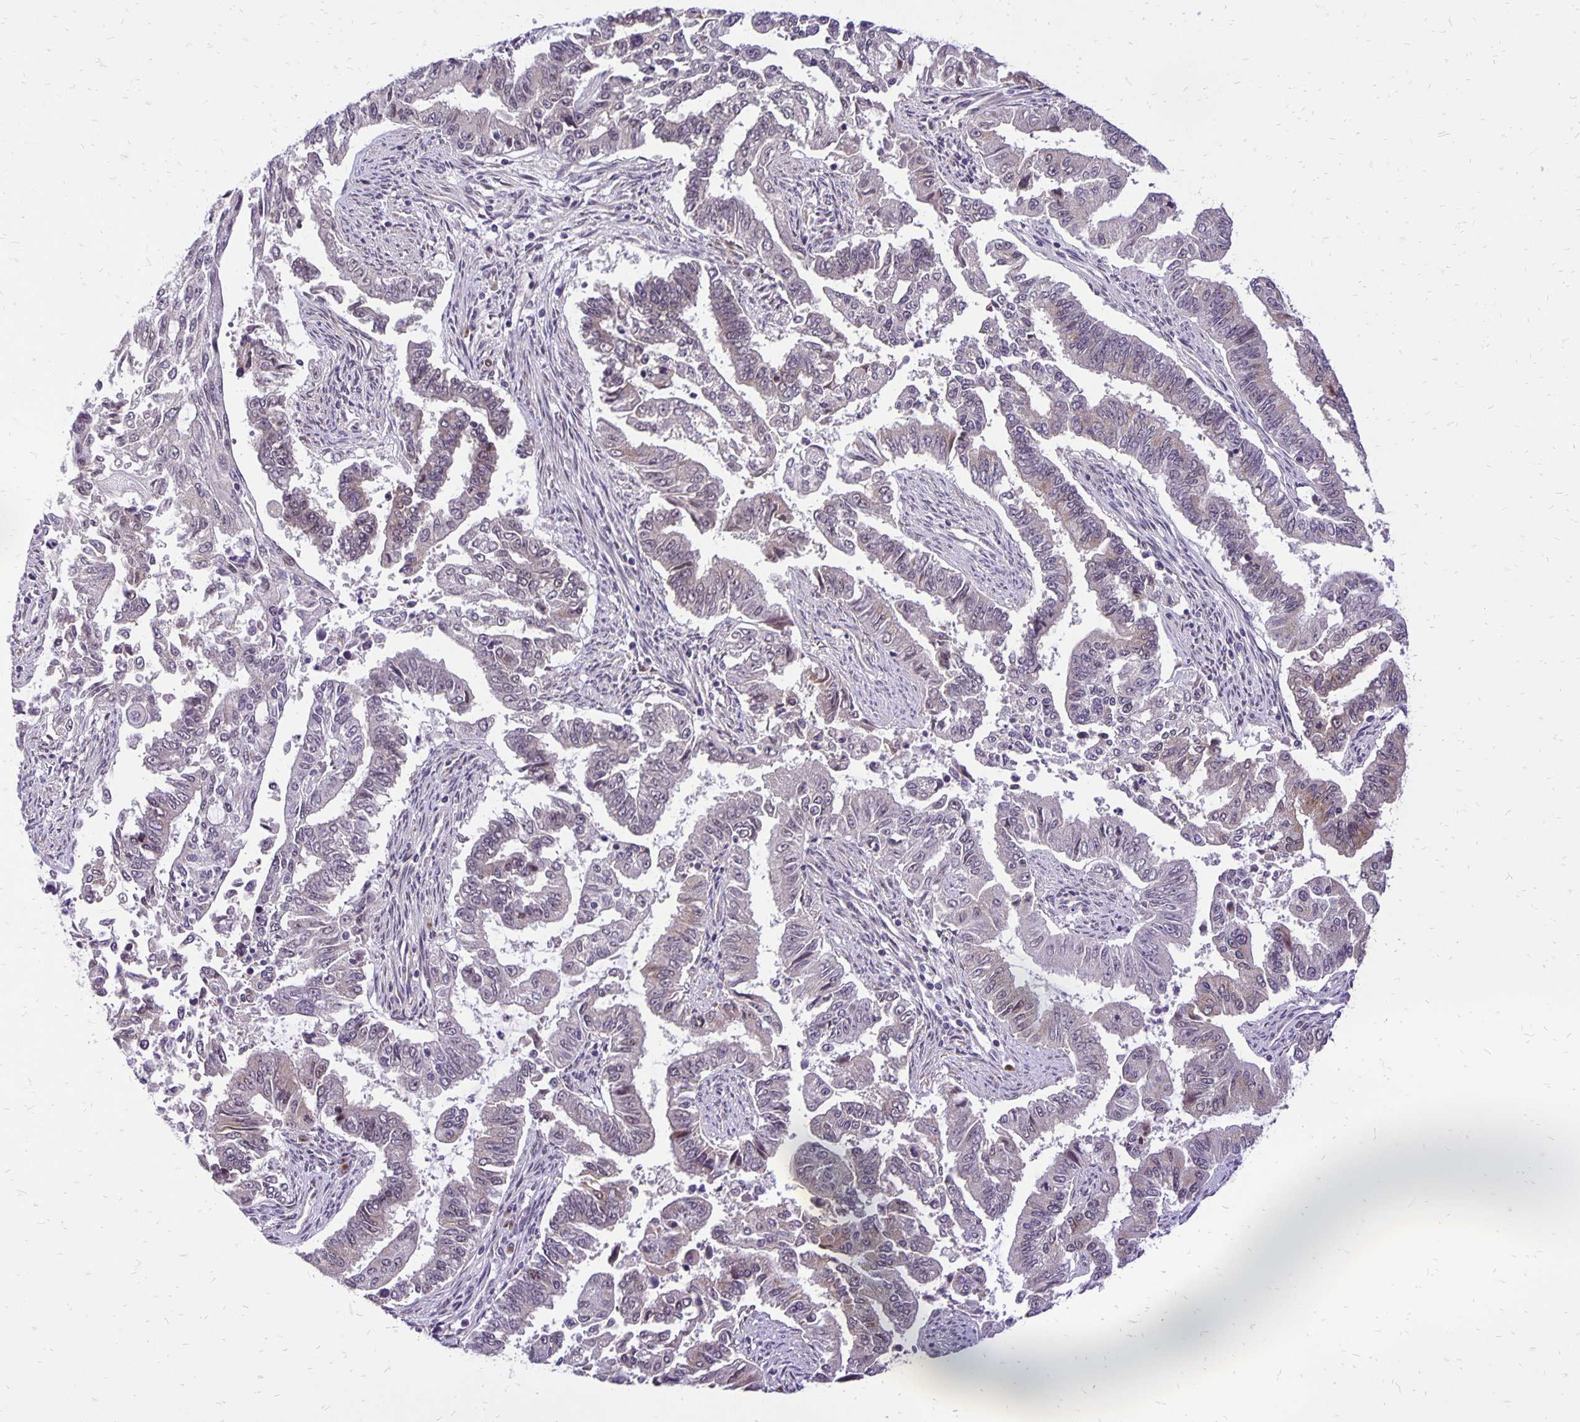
{"staining": {"intensity": "negative", "quantity": "none", "location": "none"}, "tissue": "endometrial cancer", "cell_type": "Tumor cells", "image_type": "cancer", "snomed": [{"axis": "morphology", "description": "Adenocarcinoma, NOS"}, {"axis": "topography", "description": "Uterus"}], "caption": "Tumor cells are negative for brown protein staining in endometrial cancer (adenocarcinoma).", "gene": "GOLGA5", "patient": {"sex": "female", "age": 59}}